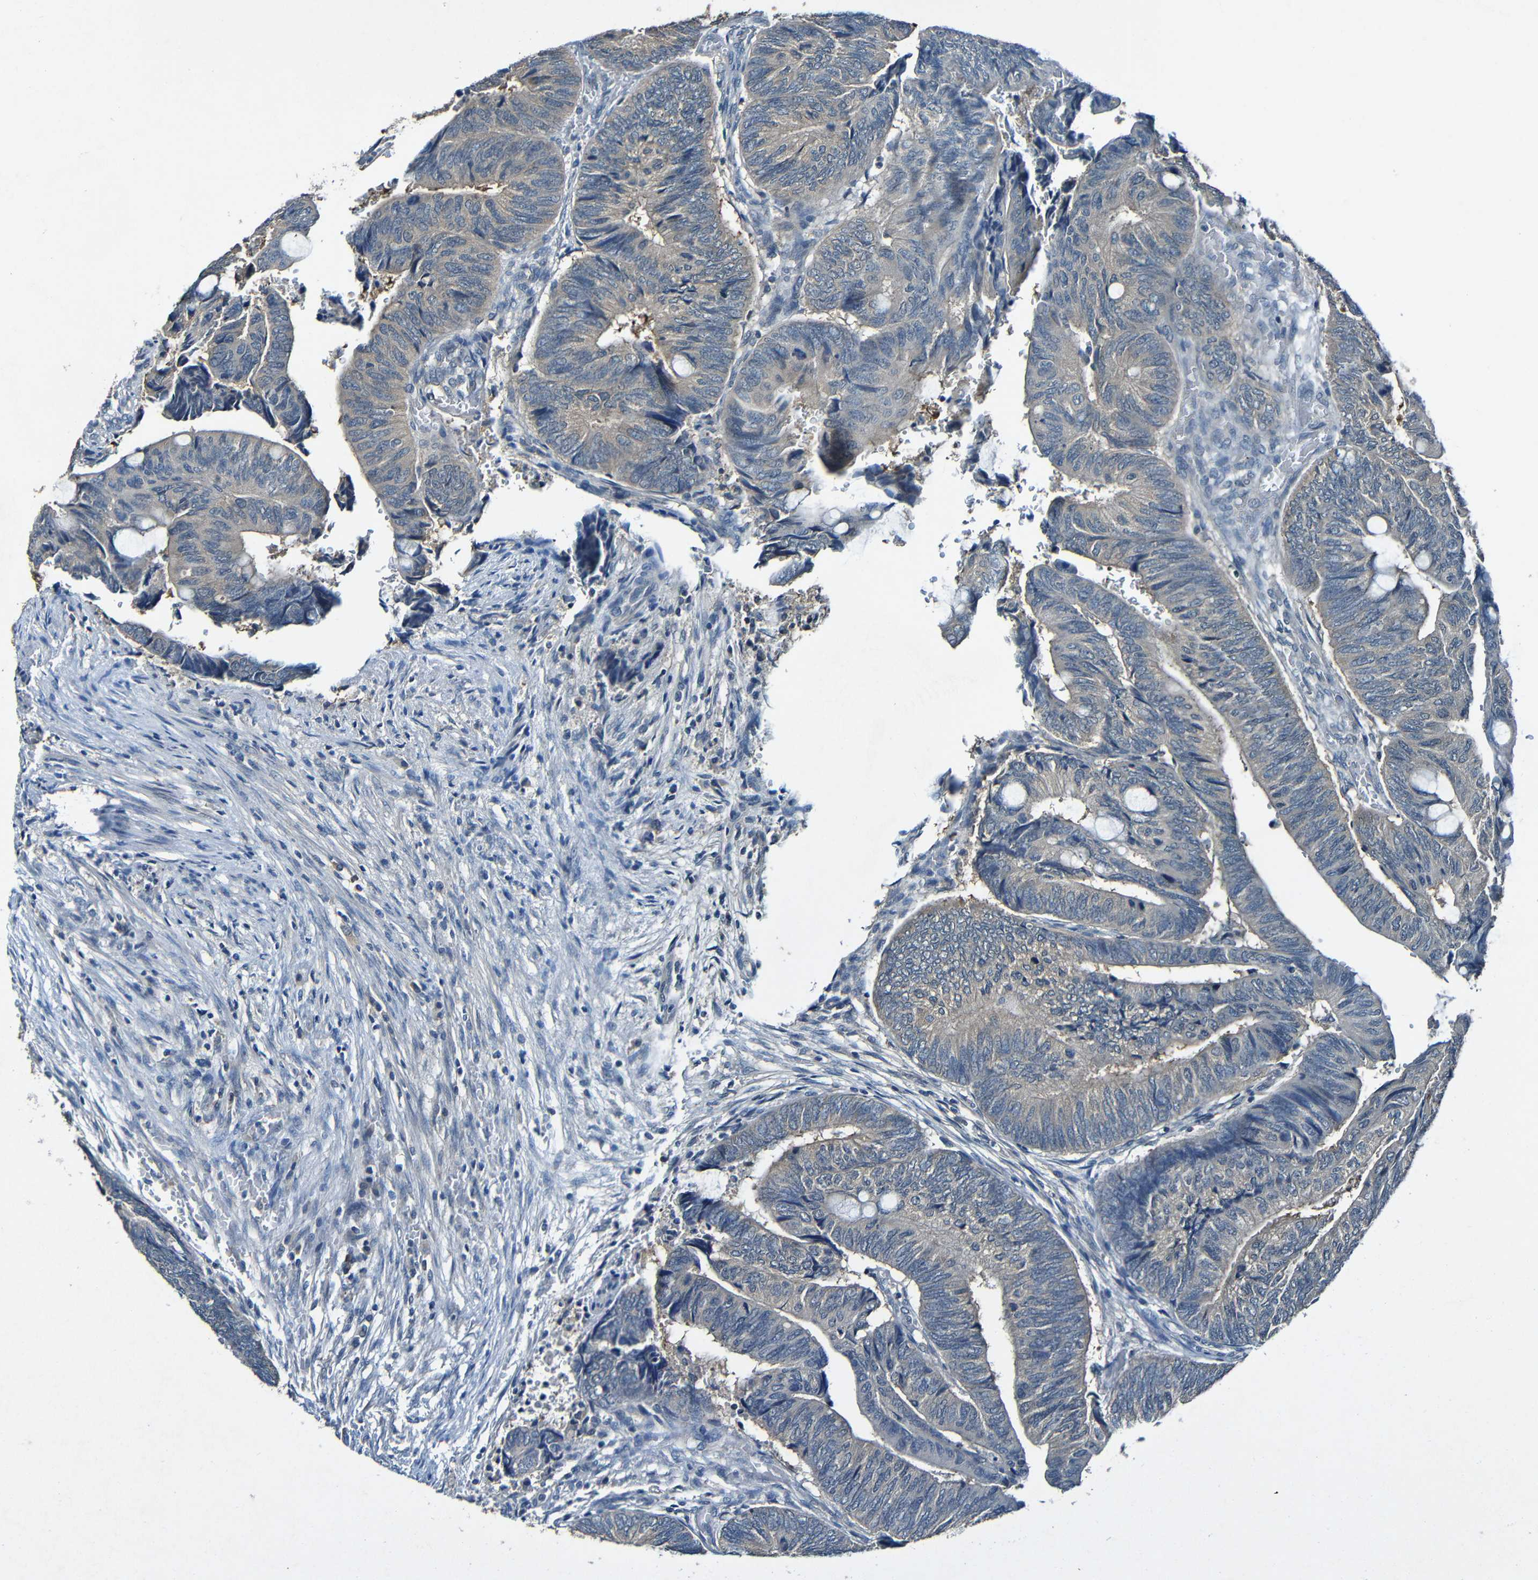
{"staining": {"intensity": "weak", "quantity": "<25%", "location": "cytoplasmic/membranous"}, "tissue": "colorectal cancer", "cell_type": "Tumor cells", "image_type": "cancer", "snomed": [{"axis": "morphology", "description": "Normal tissue, NOS"}, {"axis": "morphology", "description": "Adenocarcinoma, NOS"}, {"axis": "topography", "description": "Rectum"}, {"axis": "topography", "description": "Peripheral nerve tissue"}], "caption": "Tumor cells are negative for protein expression in human colorectal cancer (adenocarcinoma).", "gene": "LRRC70", "patient": {"sex": "male", "age": 92}}